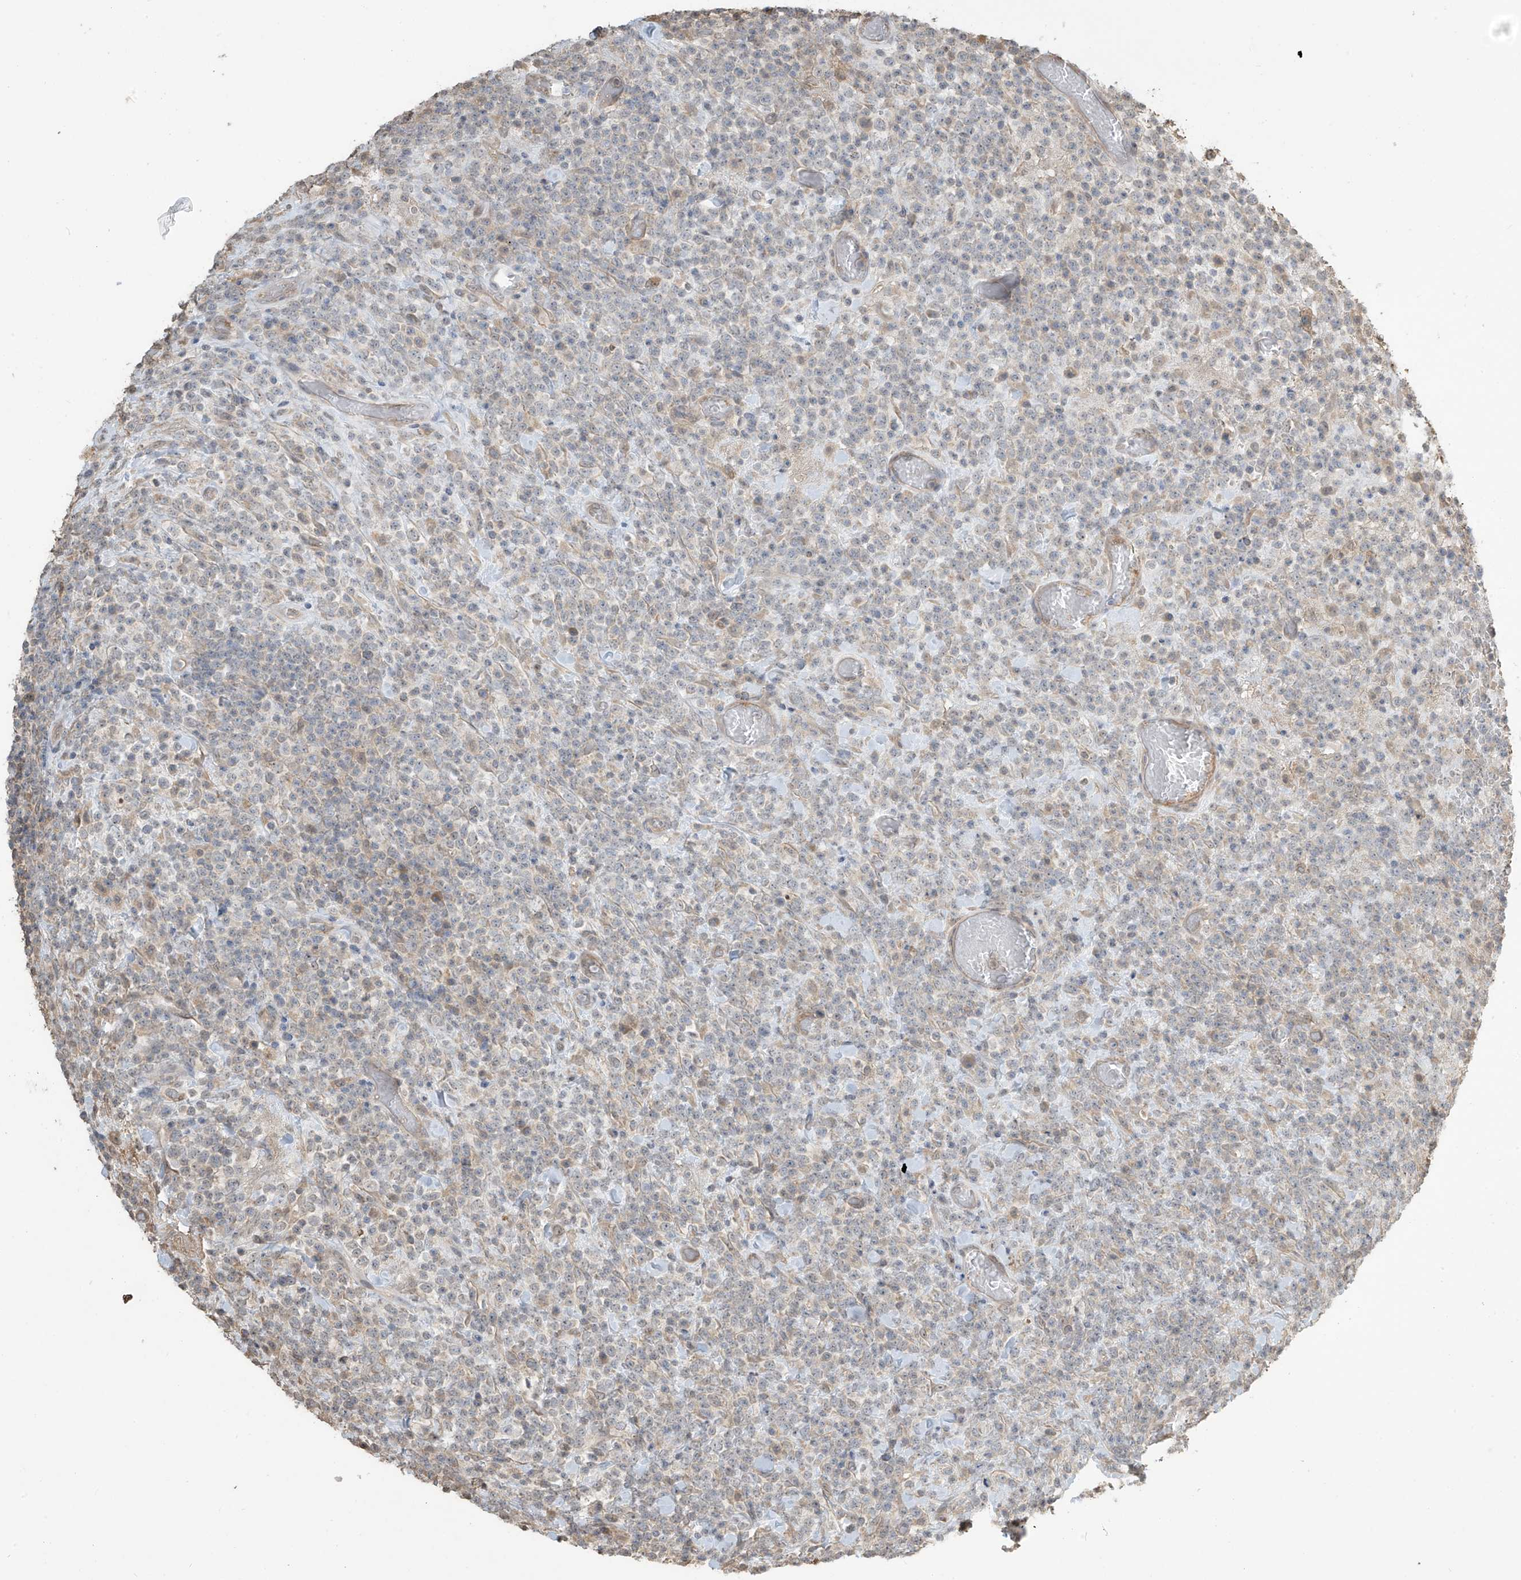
{"staining": {"intensity": "negative", "quantity": "none", "location": "none"}, "tissue": "lymphoma", "cell_type": "Tumor cells", "image_type": "cancer", "snomed": [{"axis": "morphology", "description": "Malignant lymphoma, non-Hodgkin's type, High grade"}, {"axis": "topography", "description": "Colon"}], "caption": "Immunohistochemistry of human malignant lymphoma, non-Hodgkin's type (high-grade) displays no positivity in tumor cells.", "gene": "SLFN14", "patient": {"sex": "female", "age": 53}}